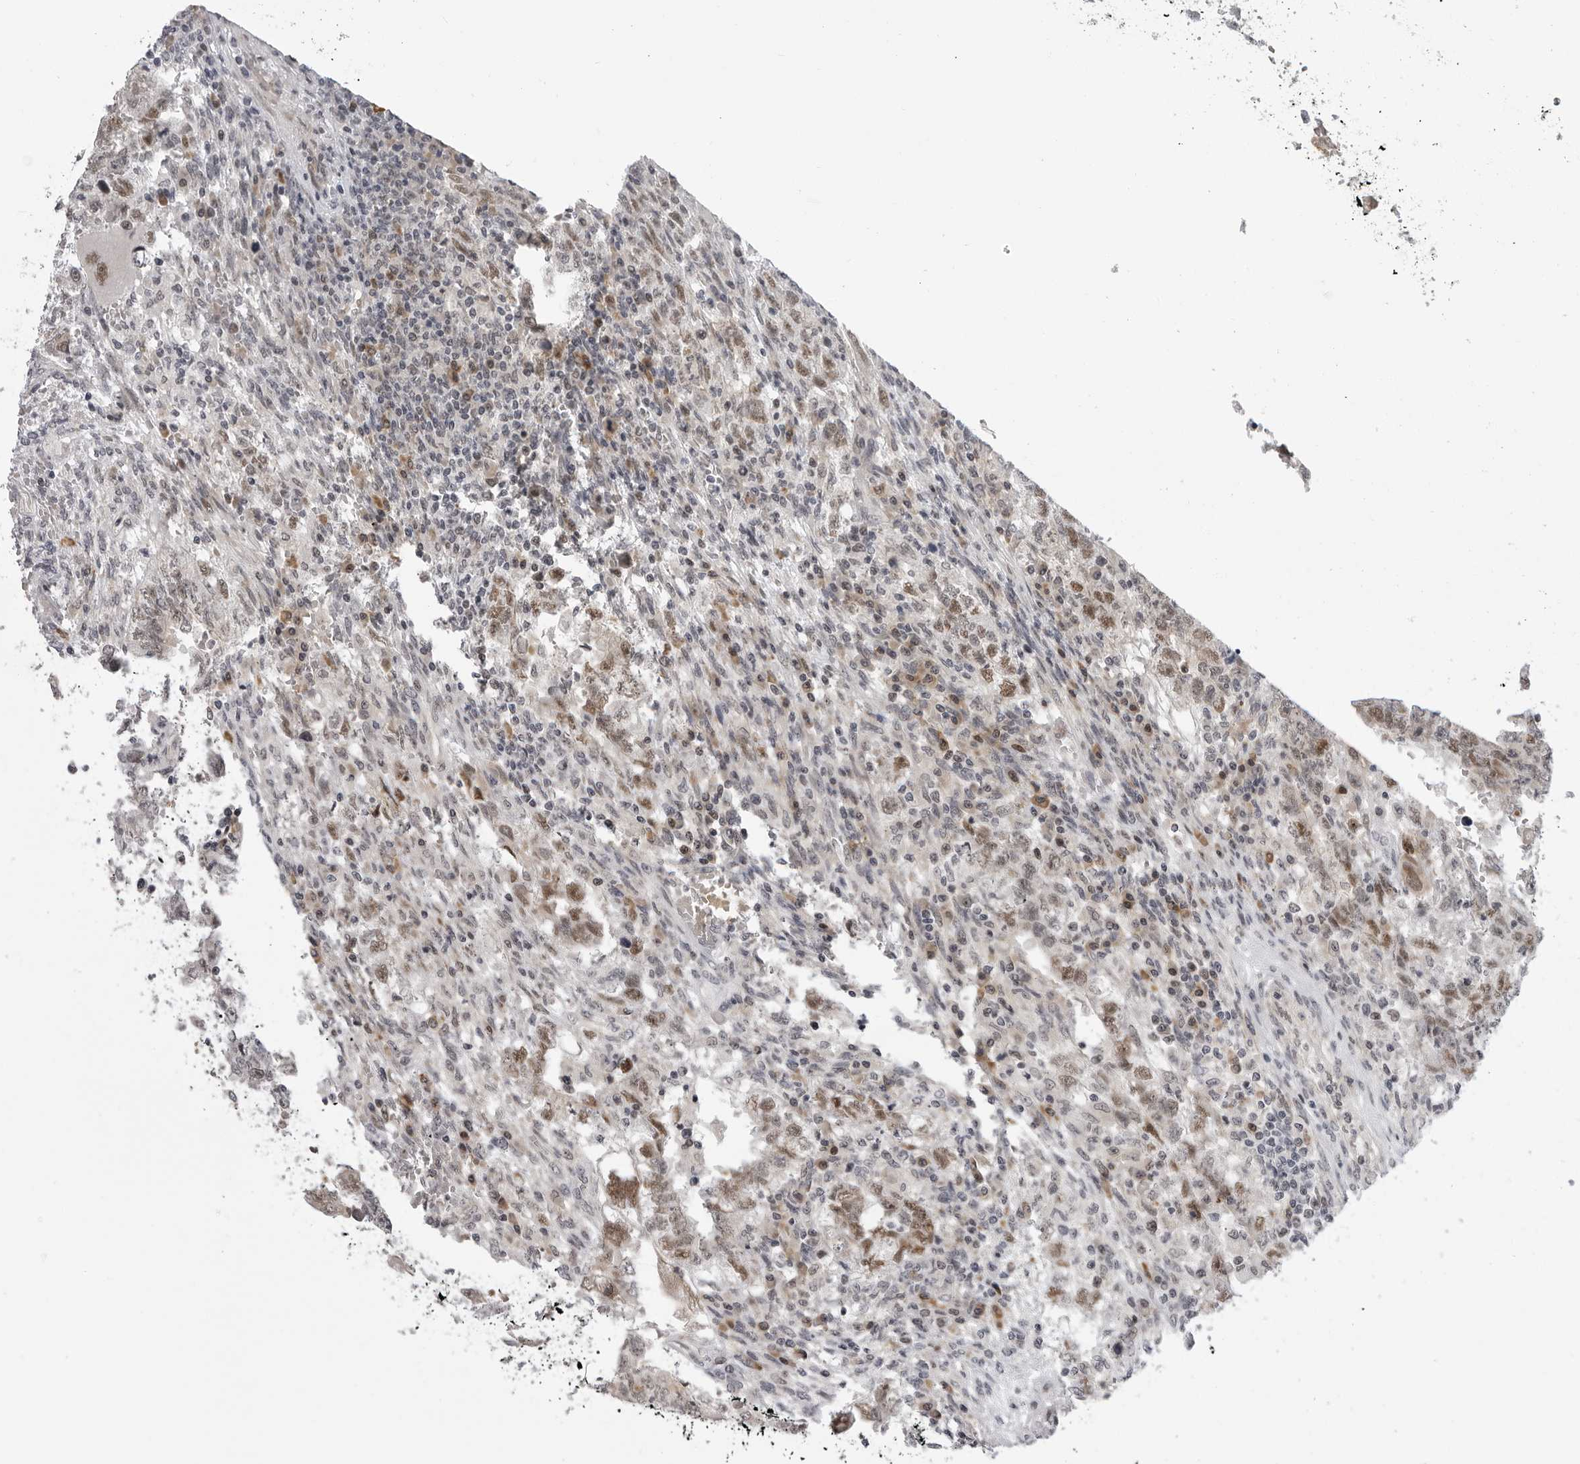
{"staining": {"intensity": "weak", "quantity": ">75%", "location": "nuclear"}, "tissue": "testis cancer", "cell_type": "Tumor cells", "image_type": "cancer", "snomed": [{"axis": "morphology", "description": "Carcinoma, Embryonal, NOS"}, {"axis": "topography", "description": "Testis"}], "caption": "Human embryonal carcinoma (testis) stained with a protein marker exhibits weak staining in tumor cells.", "gene": "ALPK2", "patient": {"sex": "male", "age": 36}}